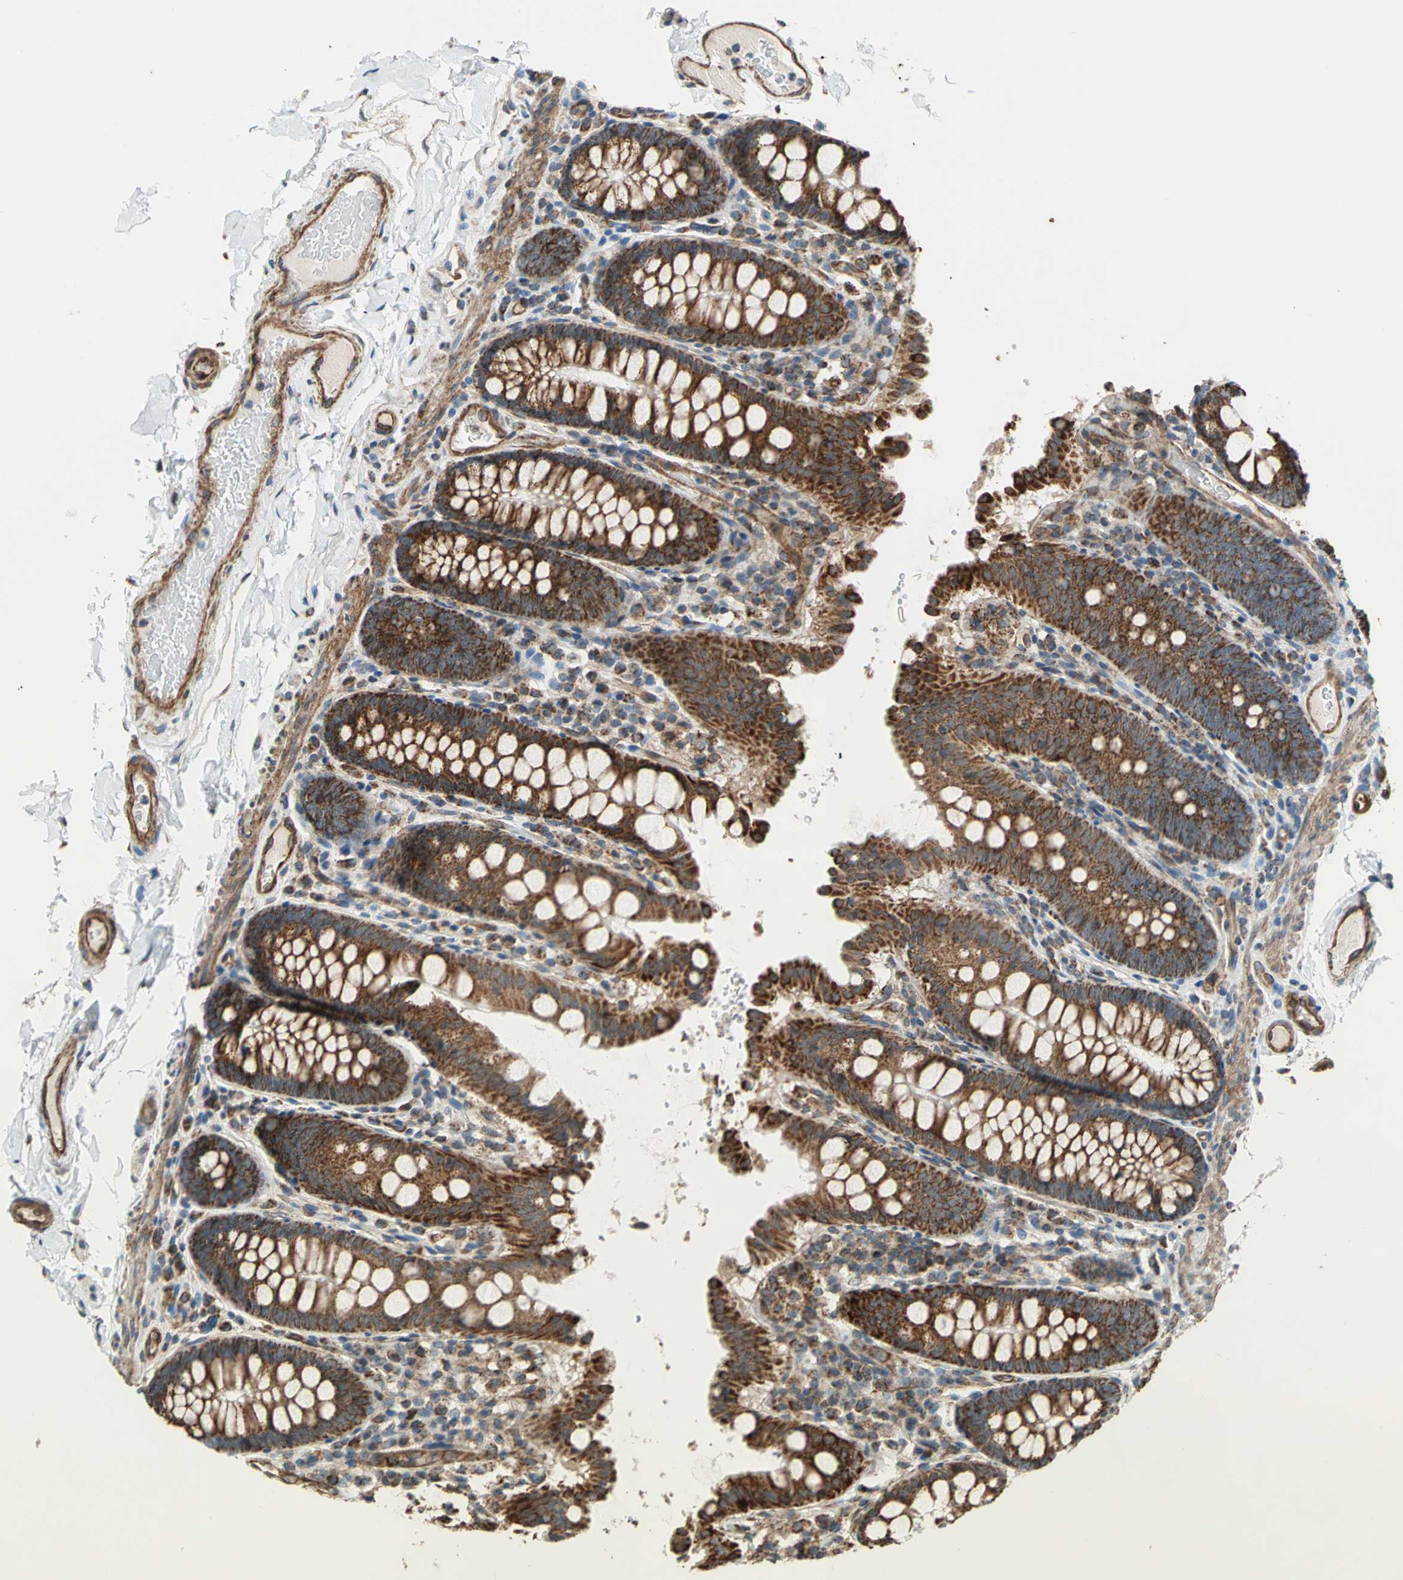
{"staining": {"intensity": "moderate", "quantity": ">75%", "location": "cytoplasmic/membranous"}, "tissue": "colon", "cell_type": "Endothelial cells", "image_type": "normal", "snomed": [{"axis": "morphology", "description": "Normal tissue, NOS"}, {"axis": "topography", "description": "Colon"}], "caption": "A histopathology image of human colon stained for a protein exhibits moderate cytoplasmic/membranous brown staining in endothelial cells. (brown staining indicates protein expression, while blue staining denotes nuclei).", "gene": "MRPS22", "patient": {"sex": "female", "age": 61}}